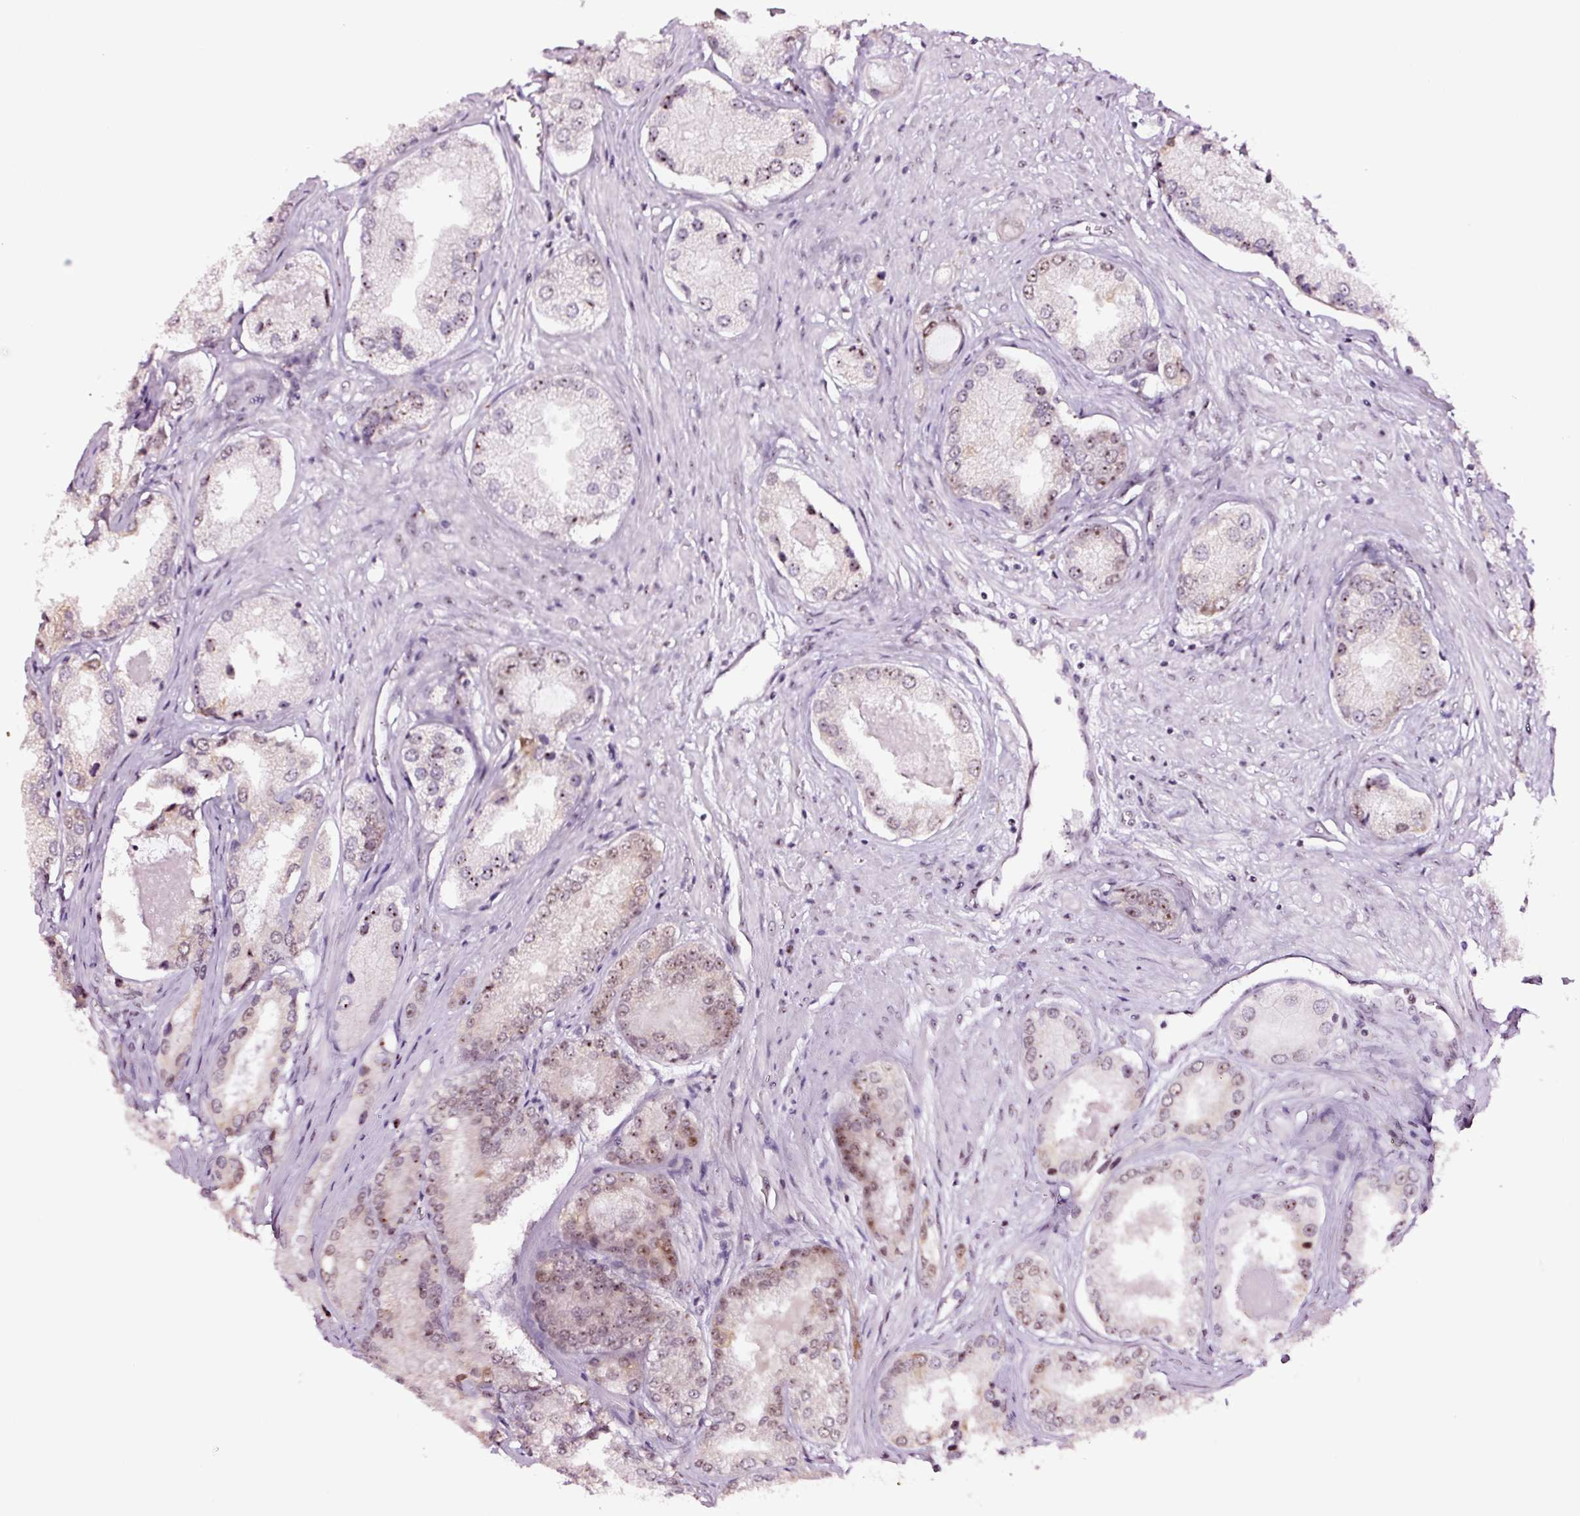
{"staining": {"intensity": "moderate", "quantity": "25%-75%", "location": "nuclear"}, "tissue": "prostate cancer", "cell_type": "Tumor cells", "image_type": "cancer", "snomed": [{"axis": "morphology", "description": "Adenocarcinoma, Low grade"}, {"axis": "topography", "description": "Prostate"}], "caption": "An immunohistochemistry micrograph of neoplastic tissue is shown. Protein staining in brown highlights moderate nuclear positivity in prostate cancer within tumor cells.", "gene": "GNL3", "patient": {"sex": "male", "age": 68}}